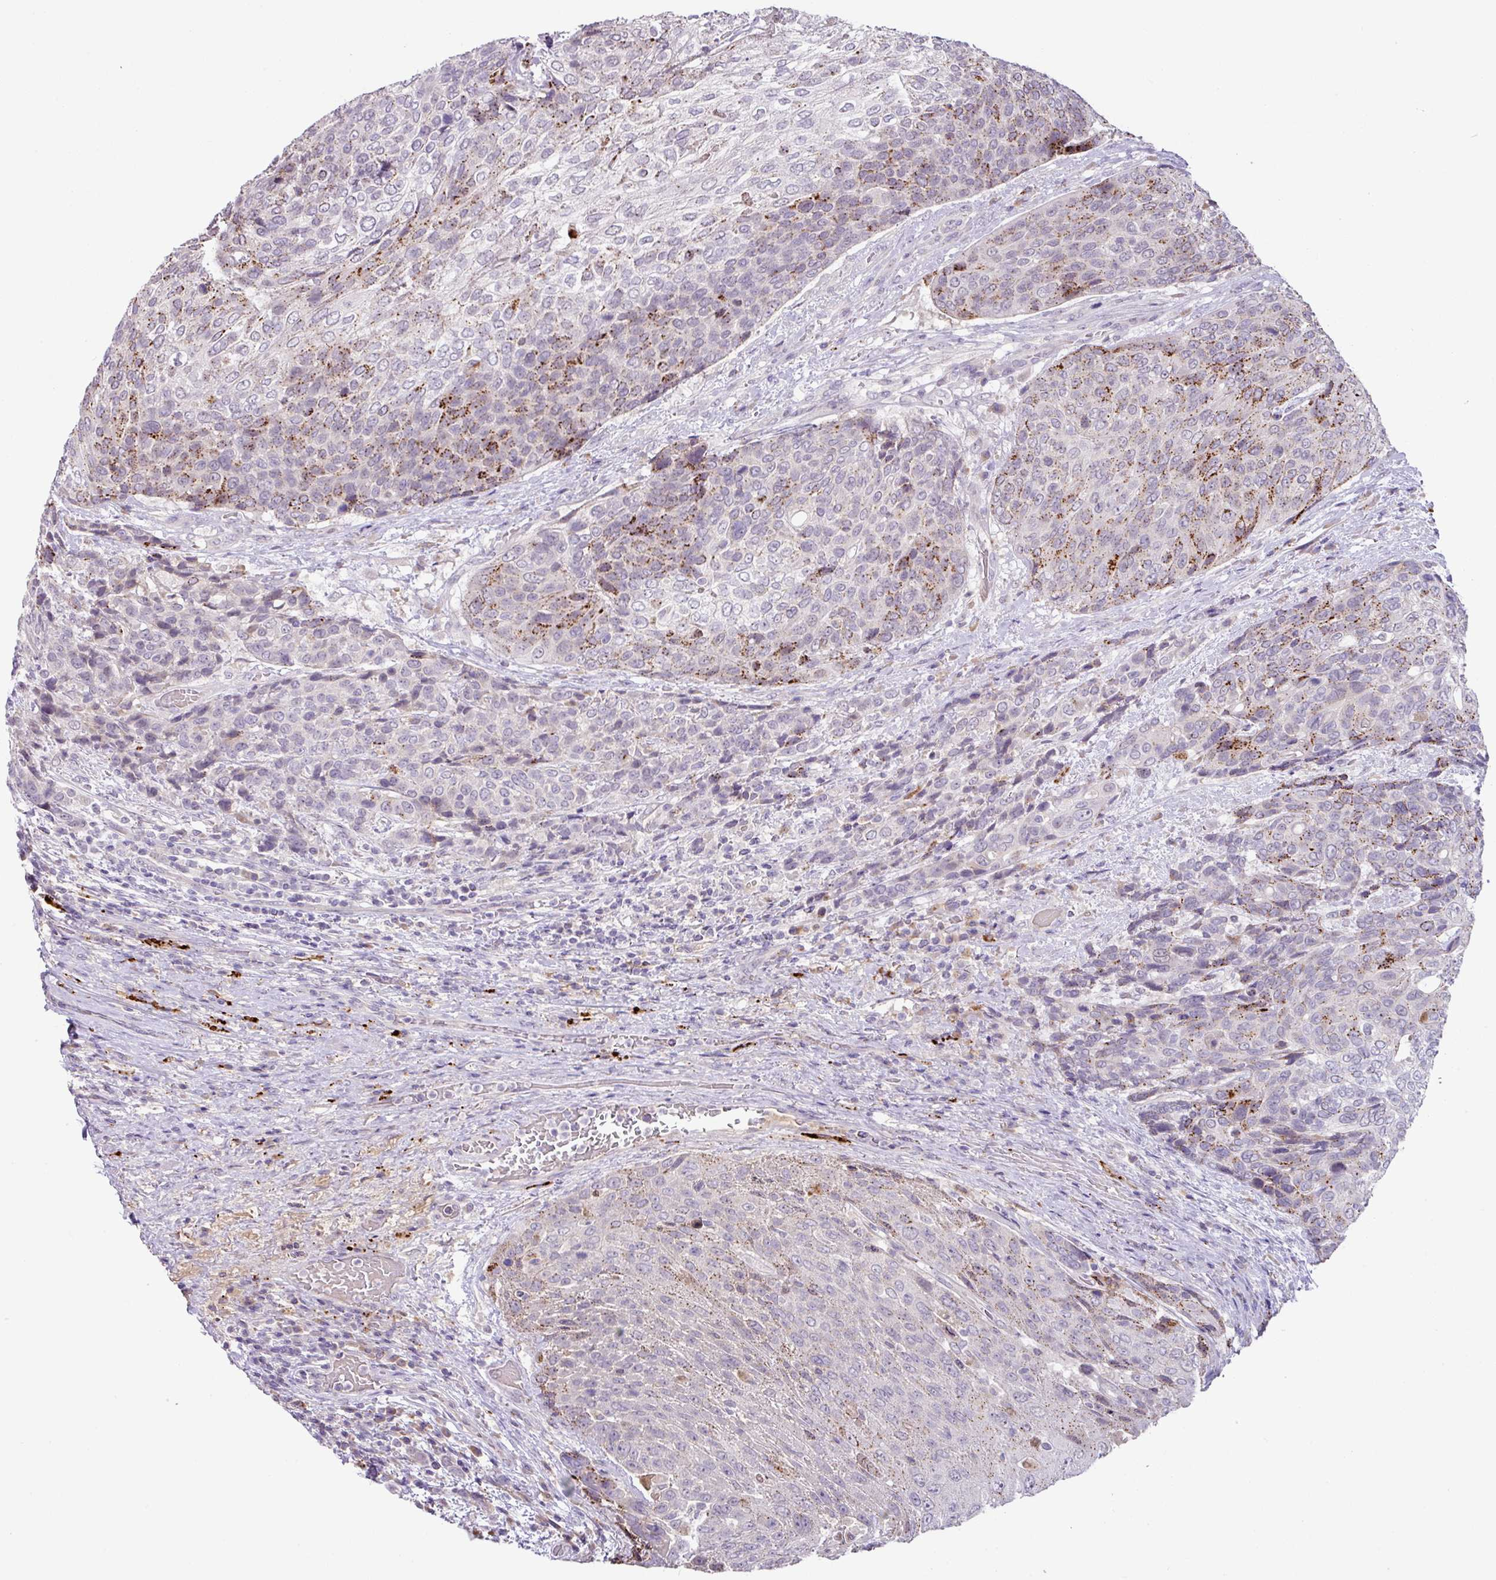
{"staining": {"intensity": "moderate", "quantity": "<25%", "location": "cytoplasmic/membranous"}, "tissue": "urothelial cancer", "cell_type": "Tumor cells", "image_type": "cancer", "snomed": [{"axis": "morphology", "description": "Urothelial carcinoma, High grade"}, {"axis": "topography", "description": "Urinary bladder"}], "caption": "Urothelial cancer stained with a protein marker shows moderate staining in tumor cells.", "gene": "PLEKHH3", "patient": {"sex": "female", "age": 70}}